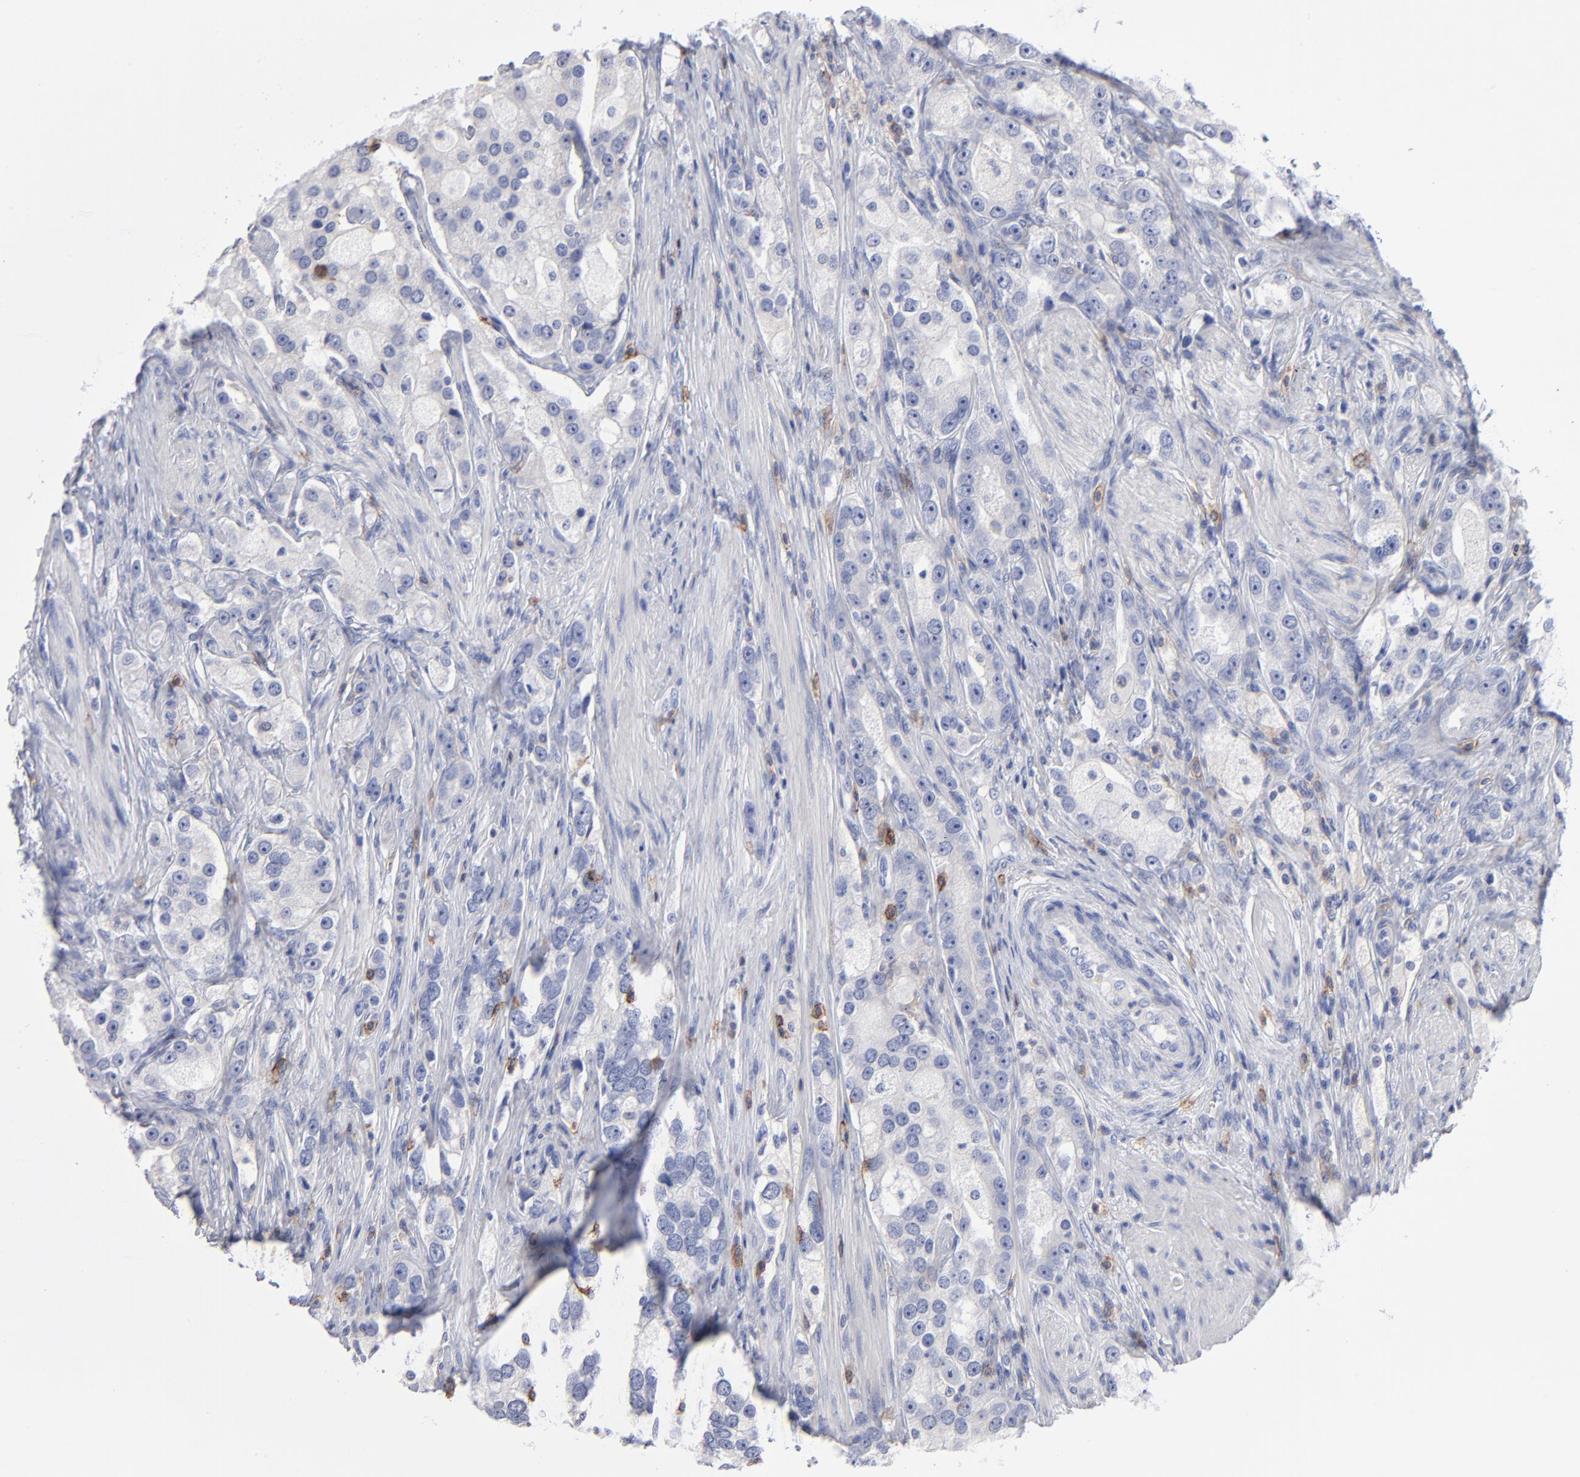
{"staining": {"intensity": "negative", "quantity": "none", "location": "none"}, "tissue": "prostate cancer", "cell_type": "Tumor cells", "image_type": "cancer", "snomed": [{"axis": "morphology", "description": "Adenocarcinoma, High grade"}, {"axis": "topography", "description": "Prostate"}], "caption": "This is a micrograph of immunohistochemistry staining of prostate cancer (adenocarcinoma (high-grade)), which shows no staining in tumor cells.", "gene": "LAT2", "patient": {"sex": "male", "age": 63}}